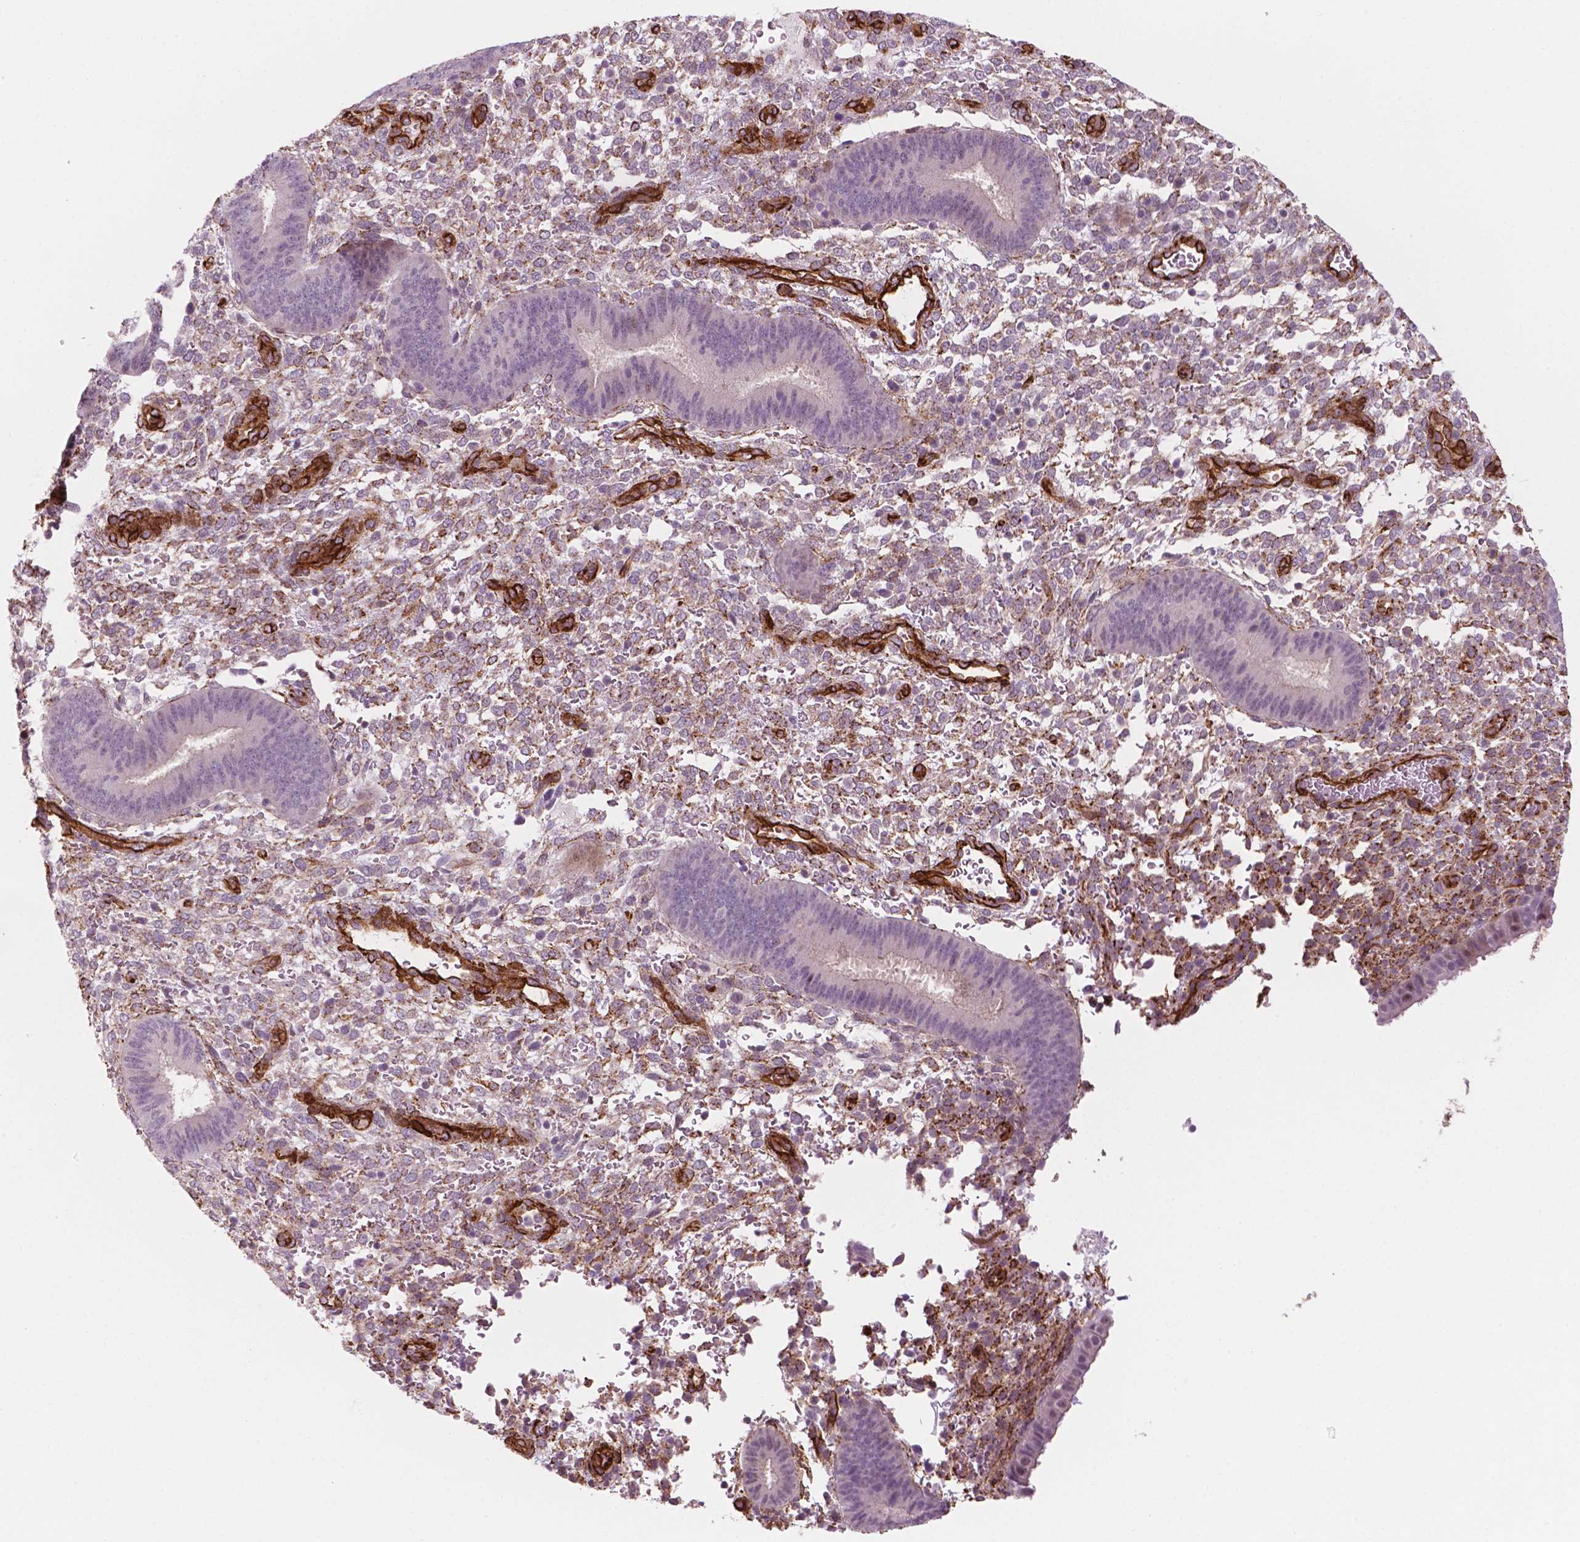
{"staining": {"intensity": "strong", "quantity": "25%-75%", "location": "cytoplasmic/membranous"}, "tissue": "endometrium", "cell_type": "Cells in endometrial stroma", "image_type": "normal", "snomed": [{"axis": "morphology", "description": "Normal tissue, NOS"}, {"axis": "topography", "description": "Endometrium"}], "caption": "Immunohistochemistry (IHC) staining of benign endometrium, which reveals high levels of strong cytoplasmic/membranous staining in about 25%-75% of cells in endometrial stroma indicating strong cytoplasmic/membranous protein staining. The staining was performed using DAB (3,3'-diaminobenzidine) (brown) for protein detection and nuclei were counterstained in hematoxylin (blue).", "gene": "EGFL8", "patient": {"sex": "female", "age": 39}}